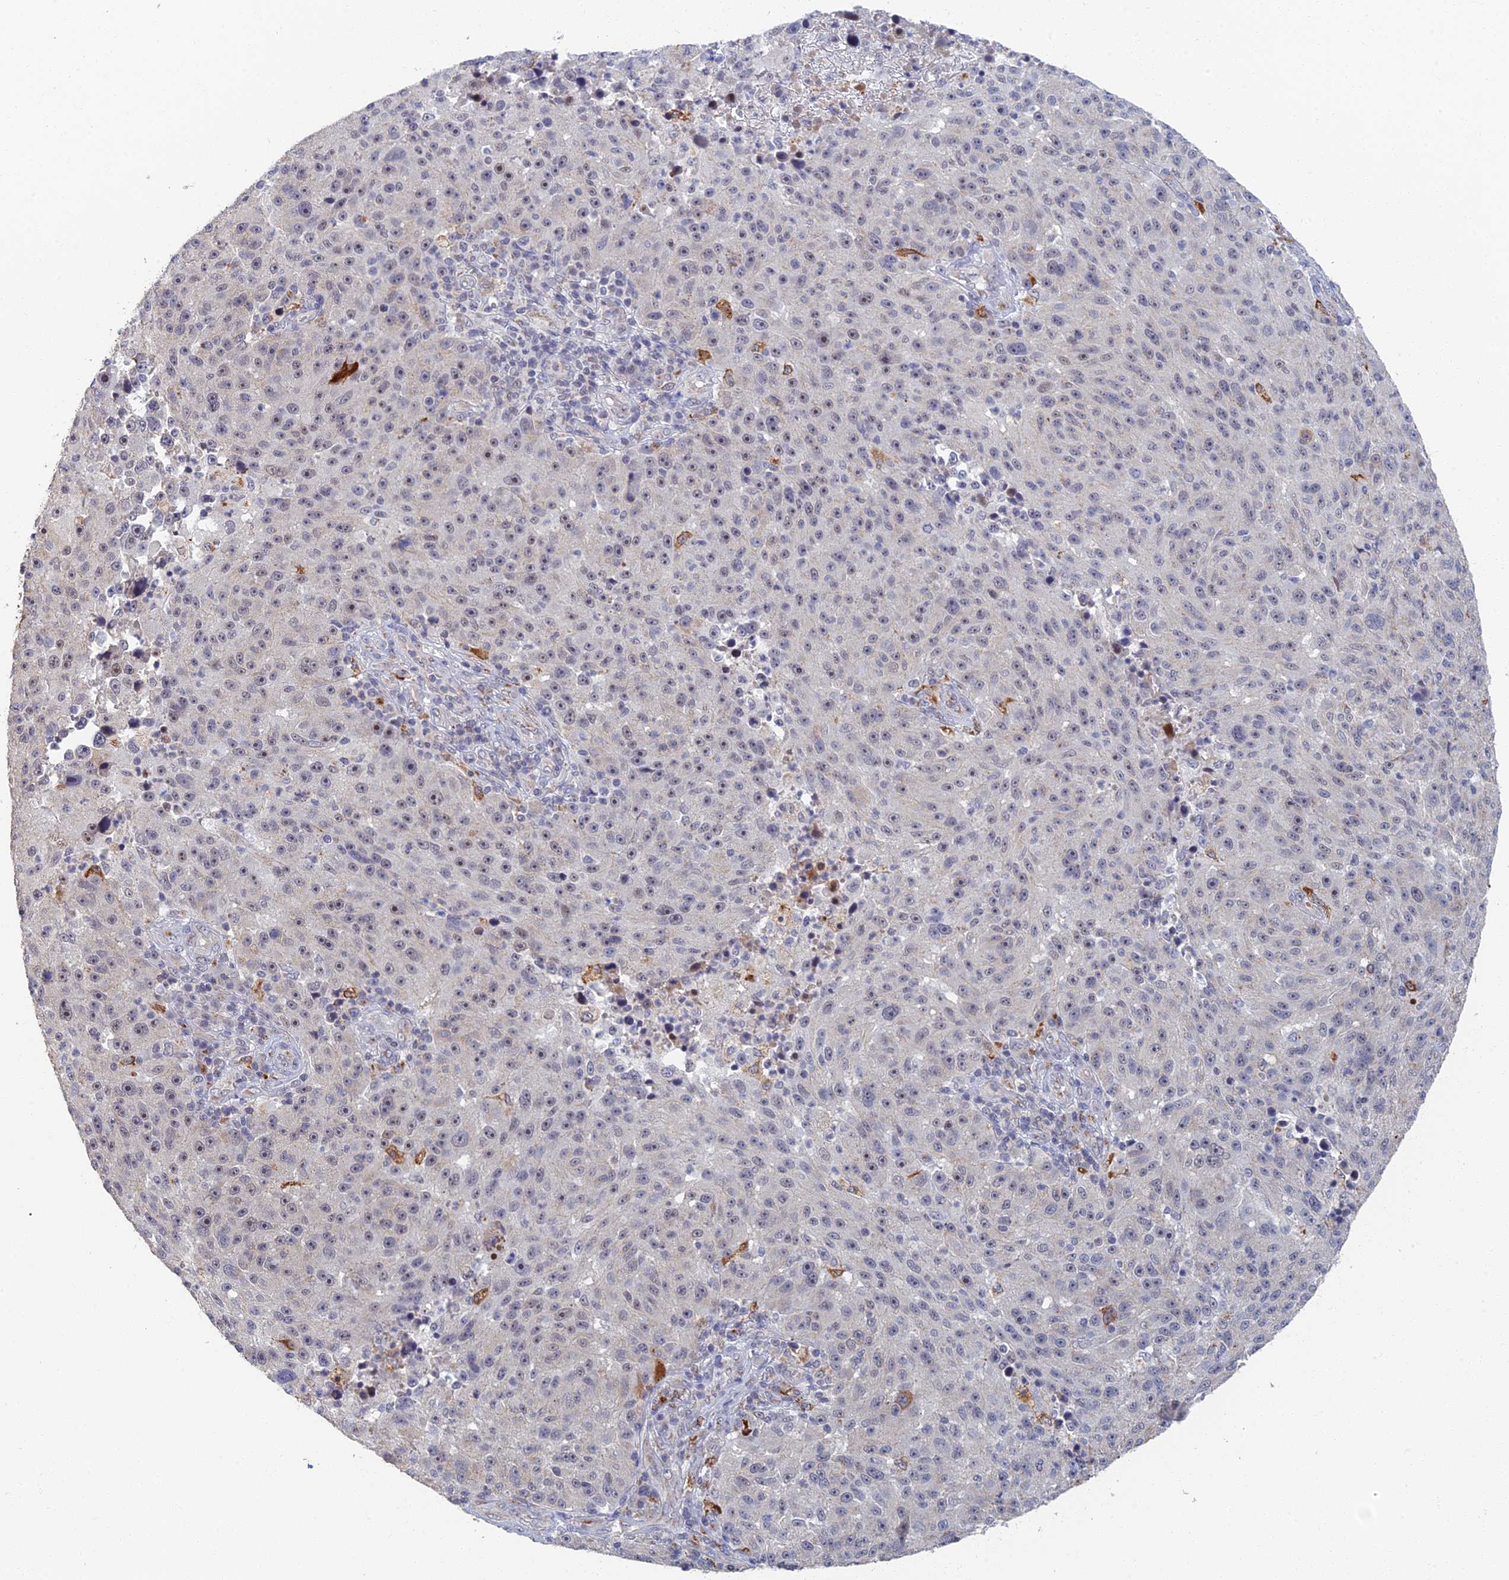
{"staining": {"intensity": "weak", "quantity": "25%-75%", "location": "nuclear"}, "tissue": "melanoma", "cell_type": "Tumor cells", "image_type": "cancer", "snomed": [{"axis": "morphology", "description": "Malignant melanoma, NOS"}, {"axis": "topography", "description": "Skin"}], "caption": "The immunohistochemical stain shows weak nuclear staining in tumor cells of malignant melanoma tissue. (Stains: DAB in brown, nuclei in blue, Microscopy: brightfield microscopy at high magnification).", "gene": "GPATCH1", "patient": {"sex": "male", "age": 53}}